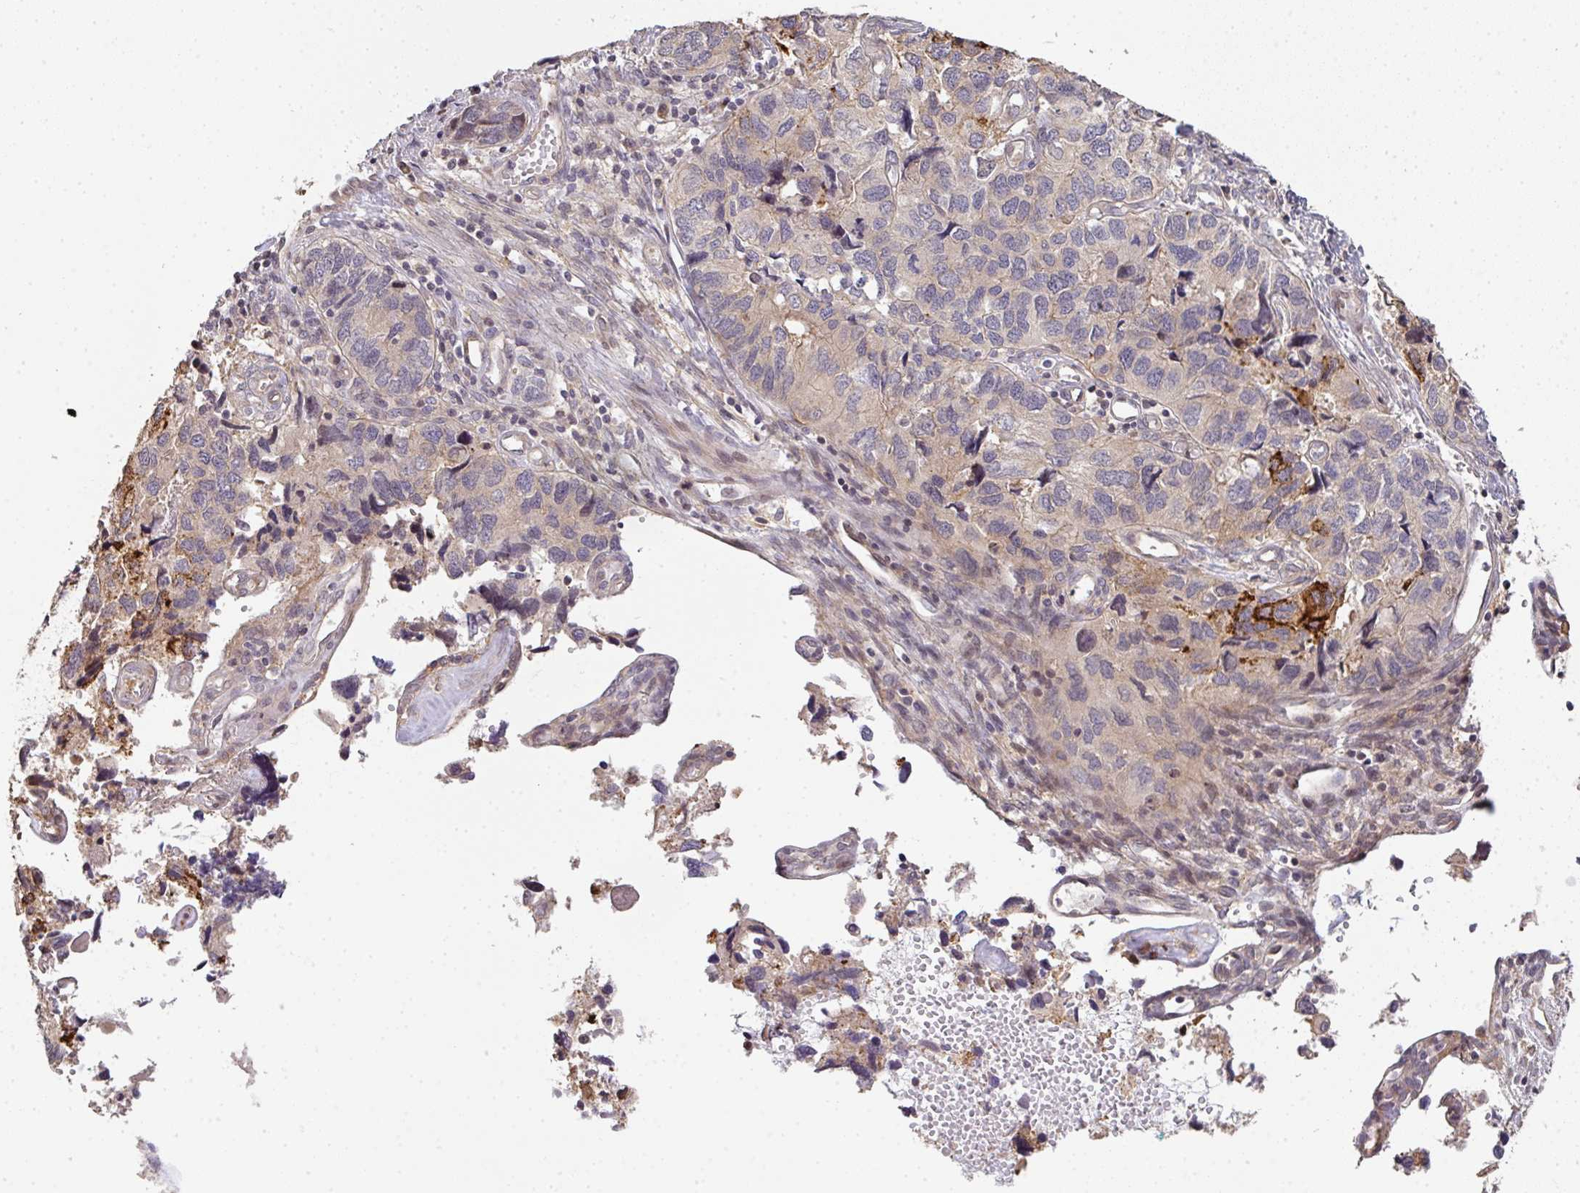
{"staining": {"intensity": "strong", "quantity": "<25%", "location": "cytoplasmic/membranous"}, "tissue": "endometrial cancer", "cell_type": "Tumor cells", "image_type": "cancer", "snomed": [{"axis": "morphology", "description": "Carcinoma, NOS"}, {"axis": "topography", "description": "Uterus"}], "caption": "Tumor cells display medium levels of strong cytoplasmic/membranous expression in about <25% of cells in endometrial cancer (carcinoma).", "gene": "EEF1AKMT1", "patient": {"sex": "female", "age": 76}}